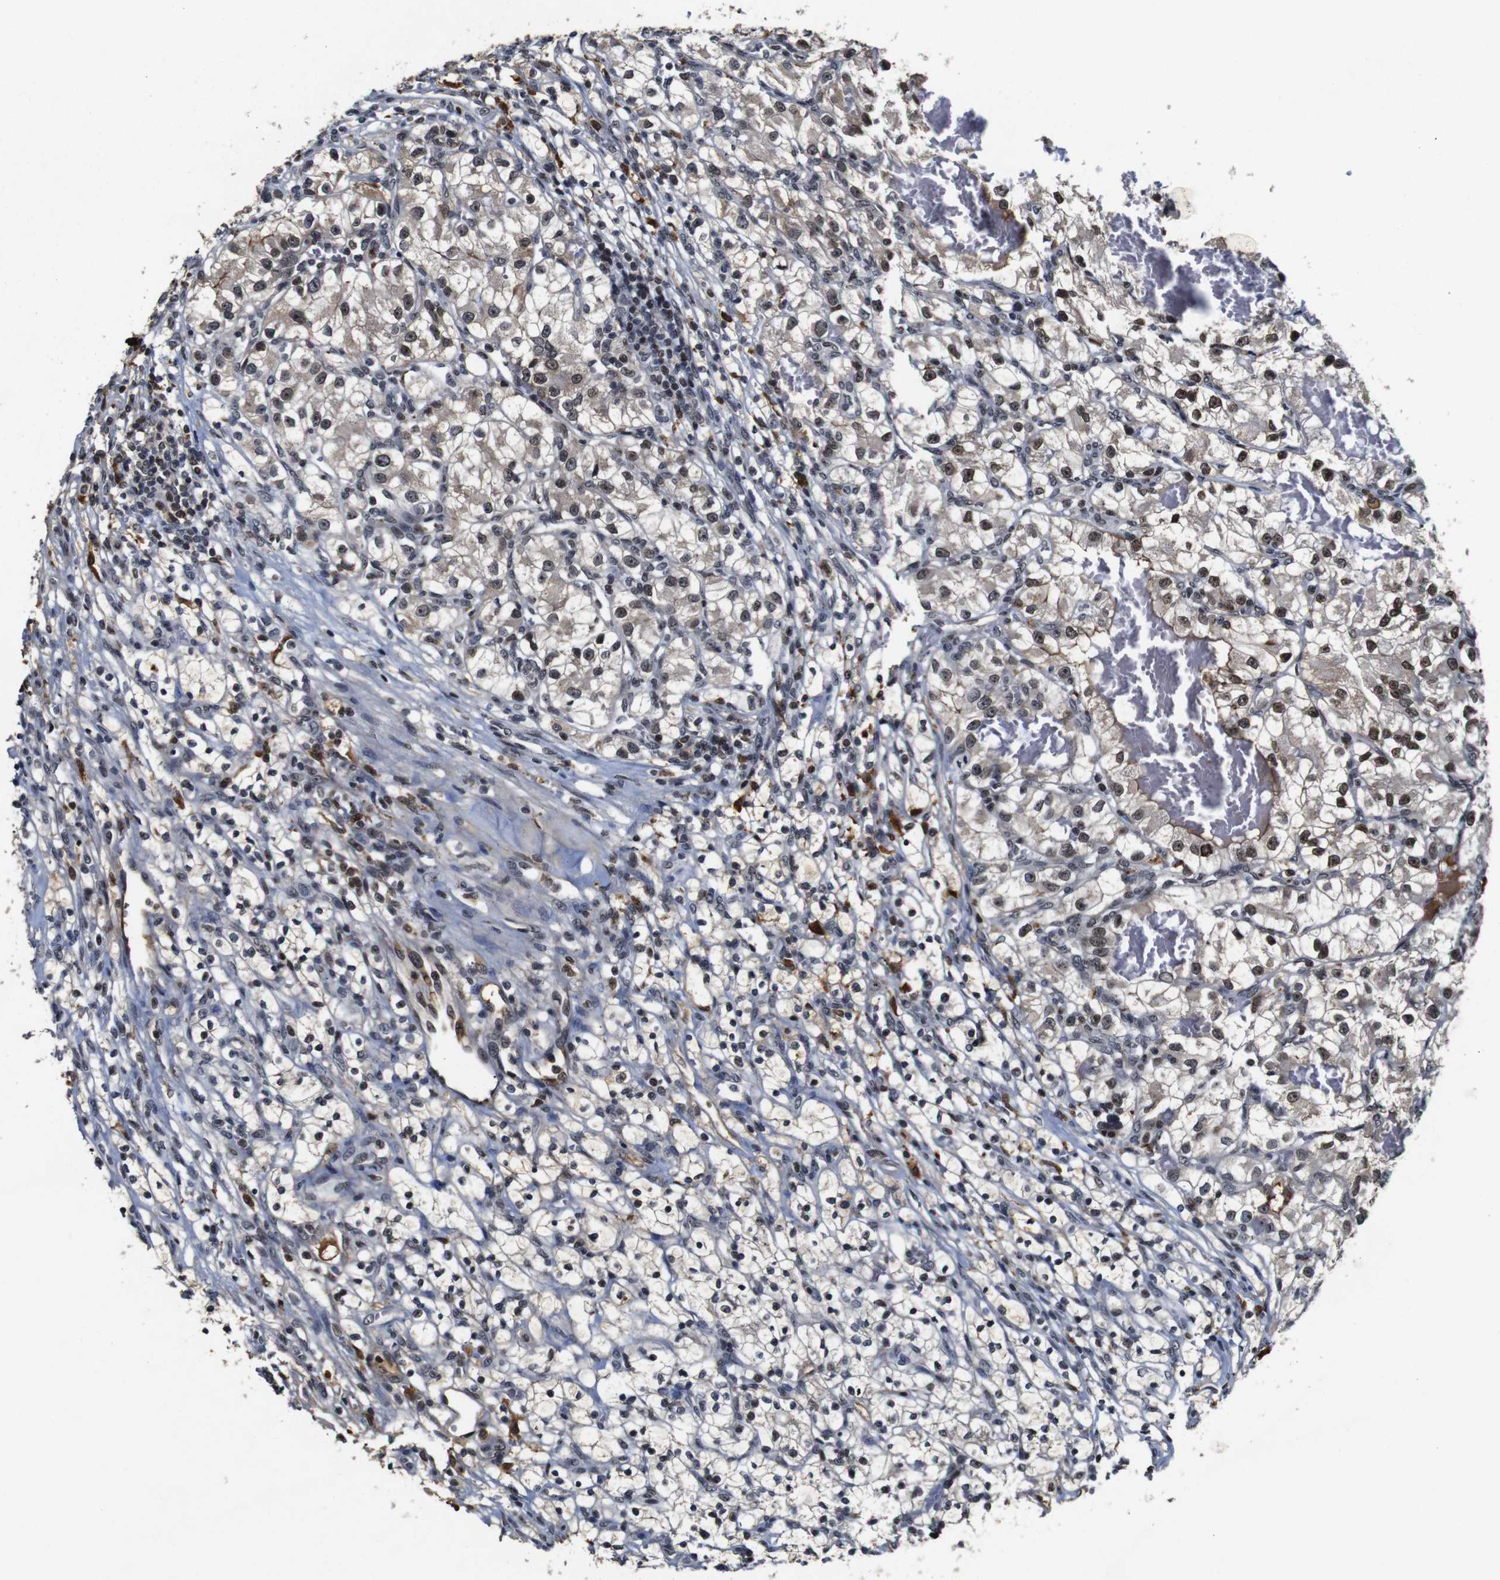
{"staining": {"intensity": "moderate", "quantity": "25%-75%", "location": "nuclear"}, "tissue": "renal cancer", "cell_type": "Tumor cells", "image_type": "cancer", "snomed": [{"axis": "morphology", "description": "Adenocarcinoma, NOS"}, {"axis": "topography", "description": "Kidney"}], "caption": "Renal cancer stained with a brown dye displays moderate nuclear positive positivity in approximately 25%-75% of tumor cells.", "gene": "MYC", "patient": {"sex": "female", "age": 57}}